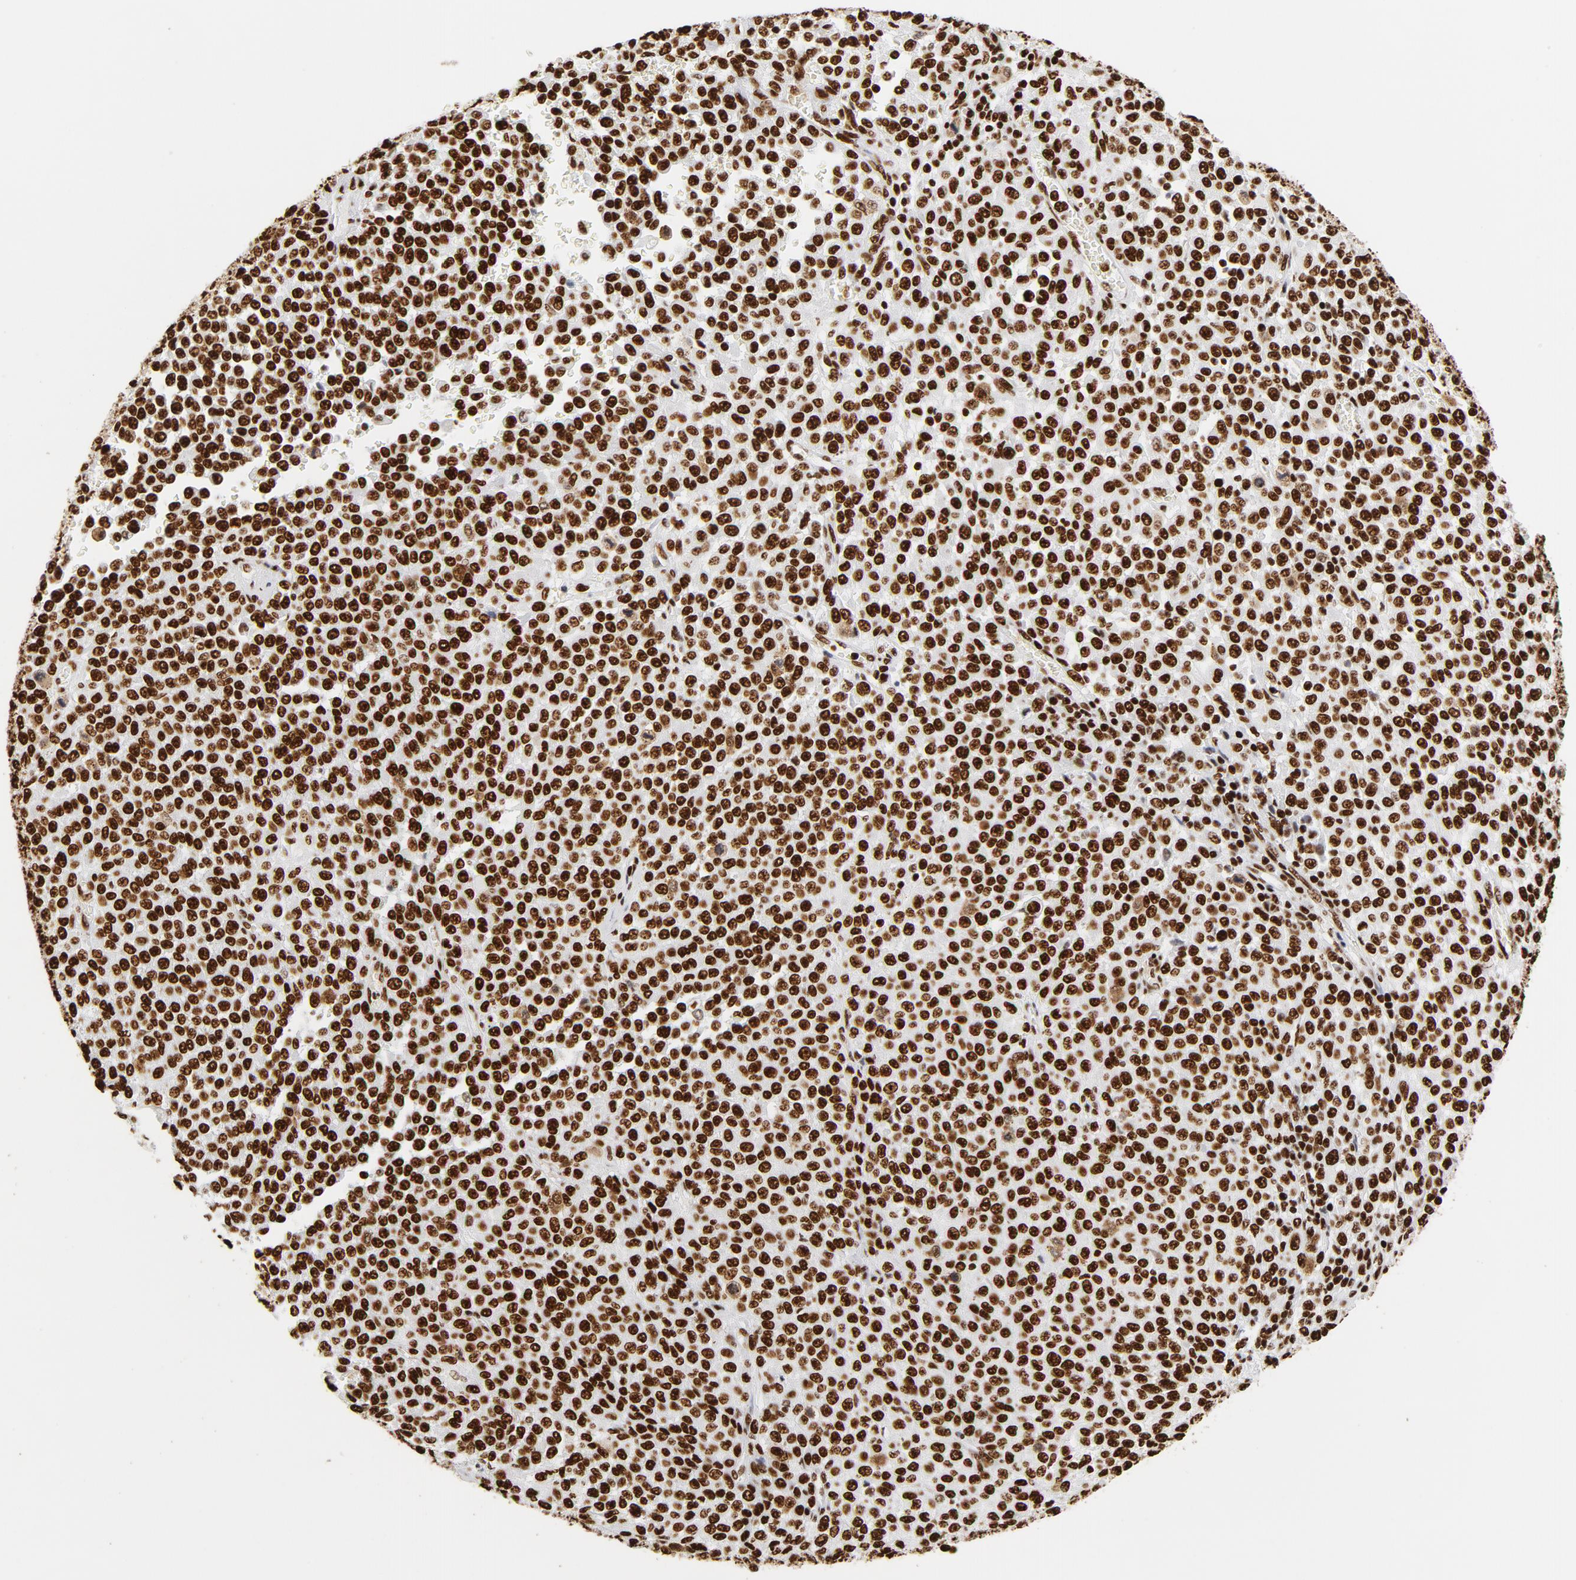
{"staining": {"intensity": "strong", "quantity": ">75%", "location": "nuclear"}, "tissue": "melanoma", "cell_type": "Tumor cells", "image_type": "cancer", "snomed": [{"axis": "morphology", "description": "Malignant melanoma, Metastatic site"}, {"axis": "topography", "description": "Pancreas"}], "caption": "Tumor cells reveal strong nuclear positivity in about >75% of cells in malignant melanoma (metastatic site).", "gene": "XRCC6", "patient": {"sex": "female", "age": 30}}